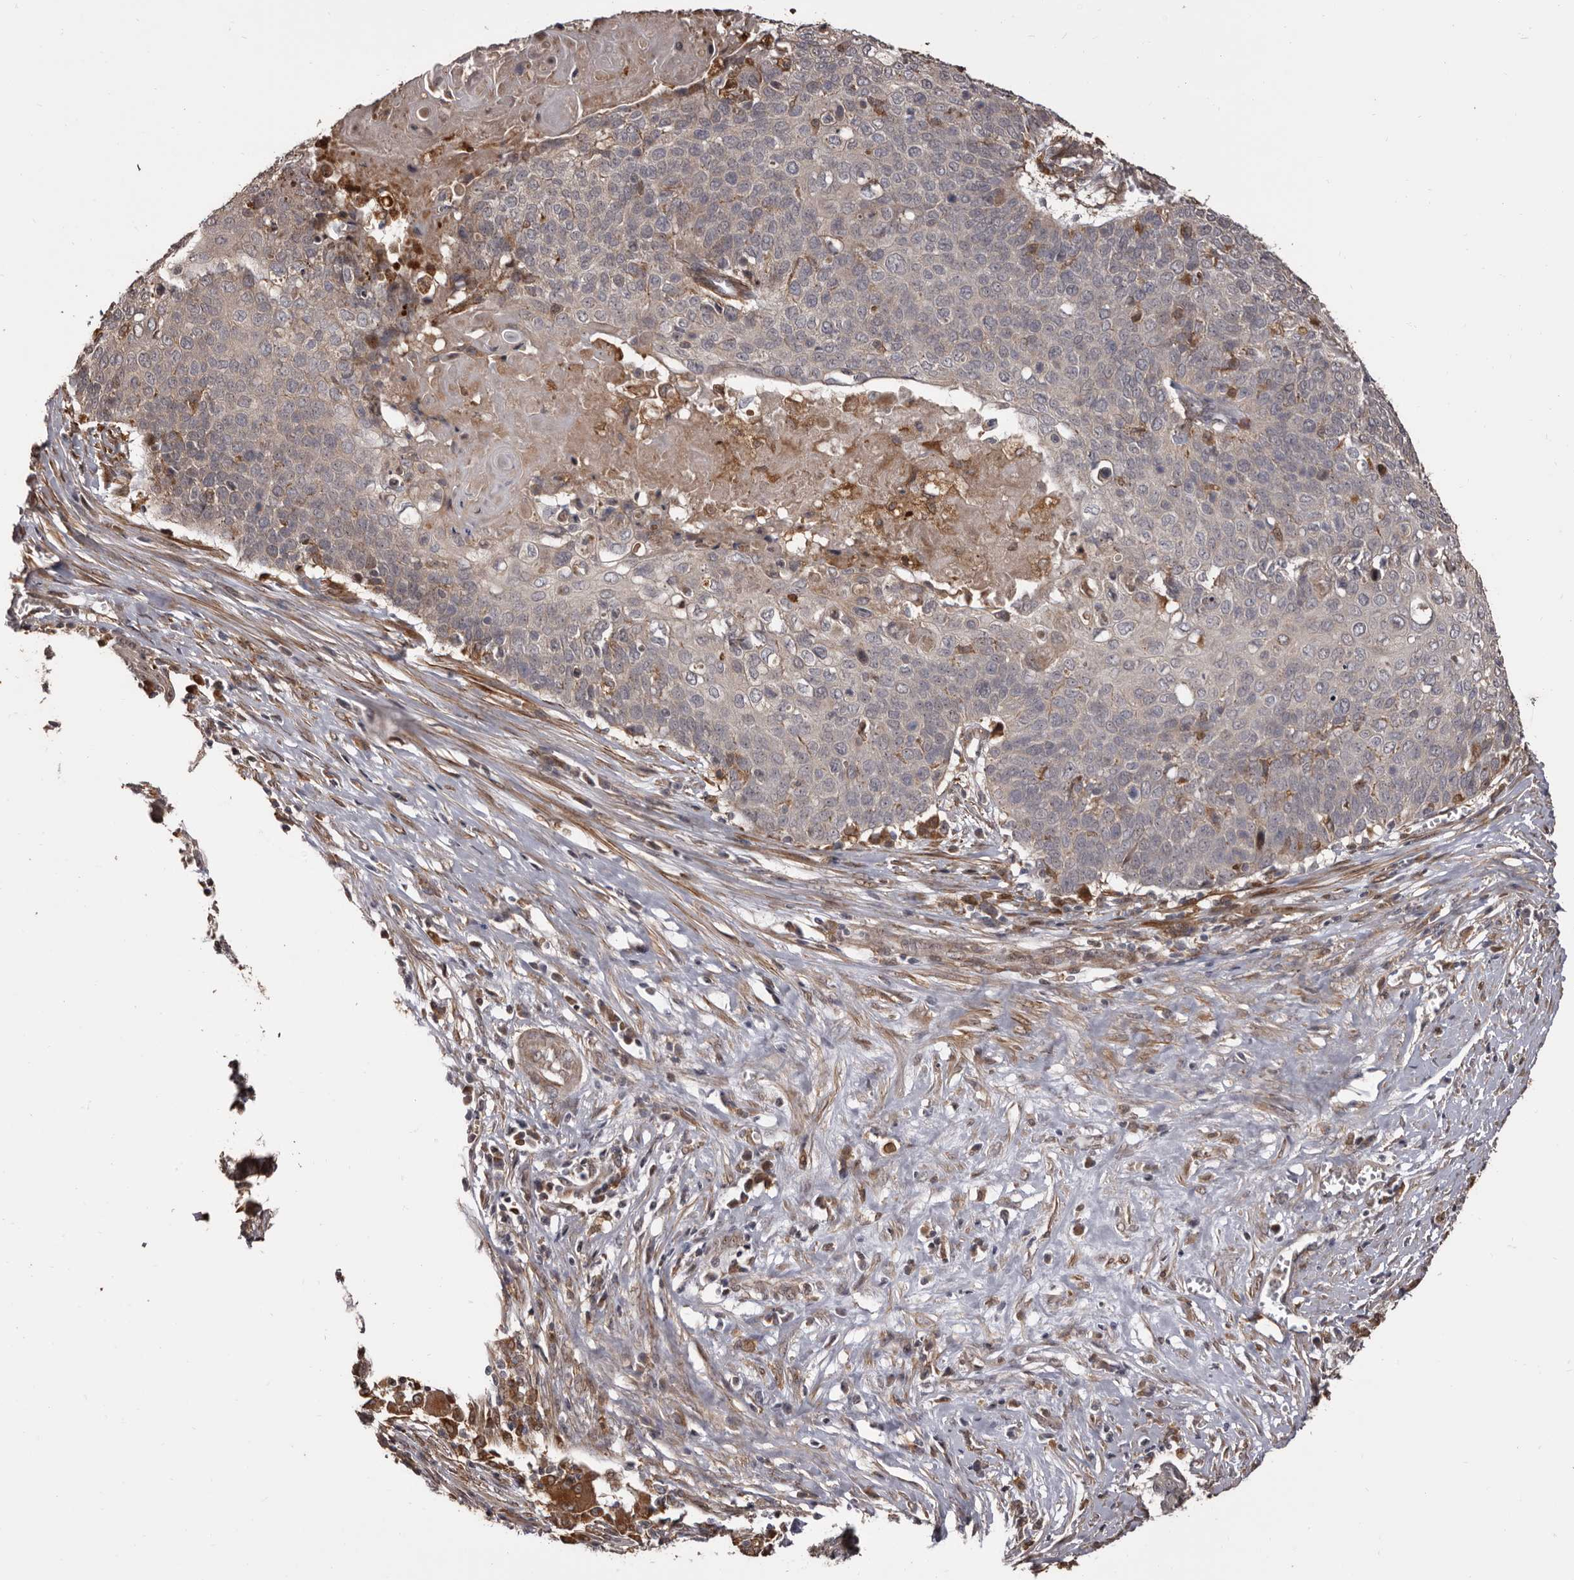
{"staining": {"intensity": "weak", "quantity": "<25%", "location": "cytoplasmic/membranous"}, "tissue": "cervical cancer", "cell_type": "Tumor cells", "image_type": "cancer", "snomed": [{"axis": "morphology", "description": "Squamous cell carcinoma, NOS"}, {"axis": "topography", "description": "Cervix"}], "caption": "This is a micrograph of immunohistochemistry staining of cervical cancer, which shows no expression in tumor cells.", "gene": "ZCCHC7", "patient": {"sex": "female", "age": 39}}